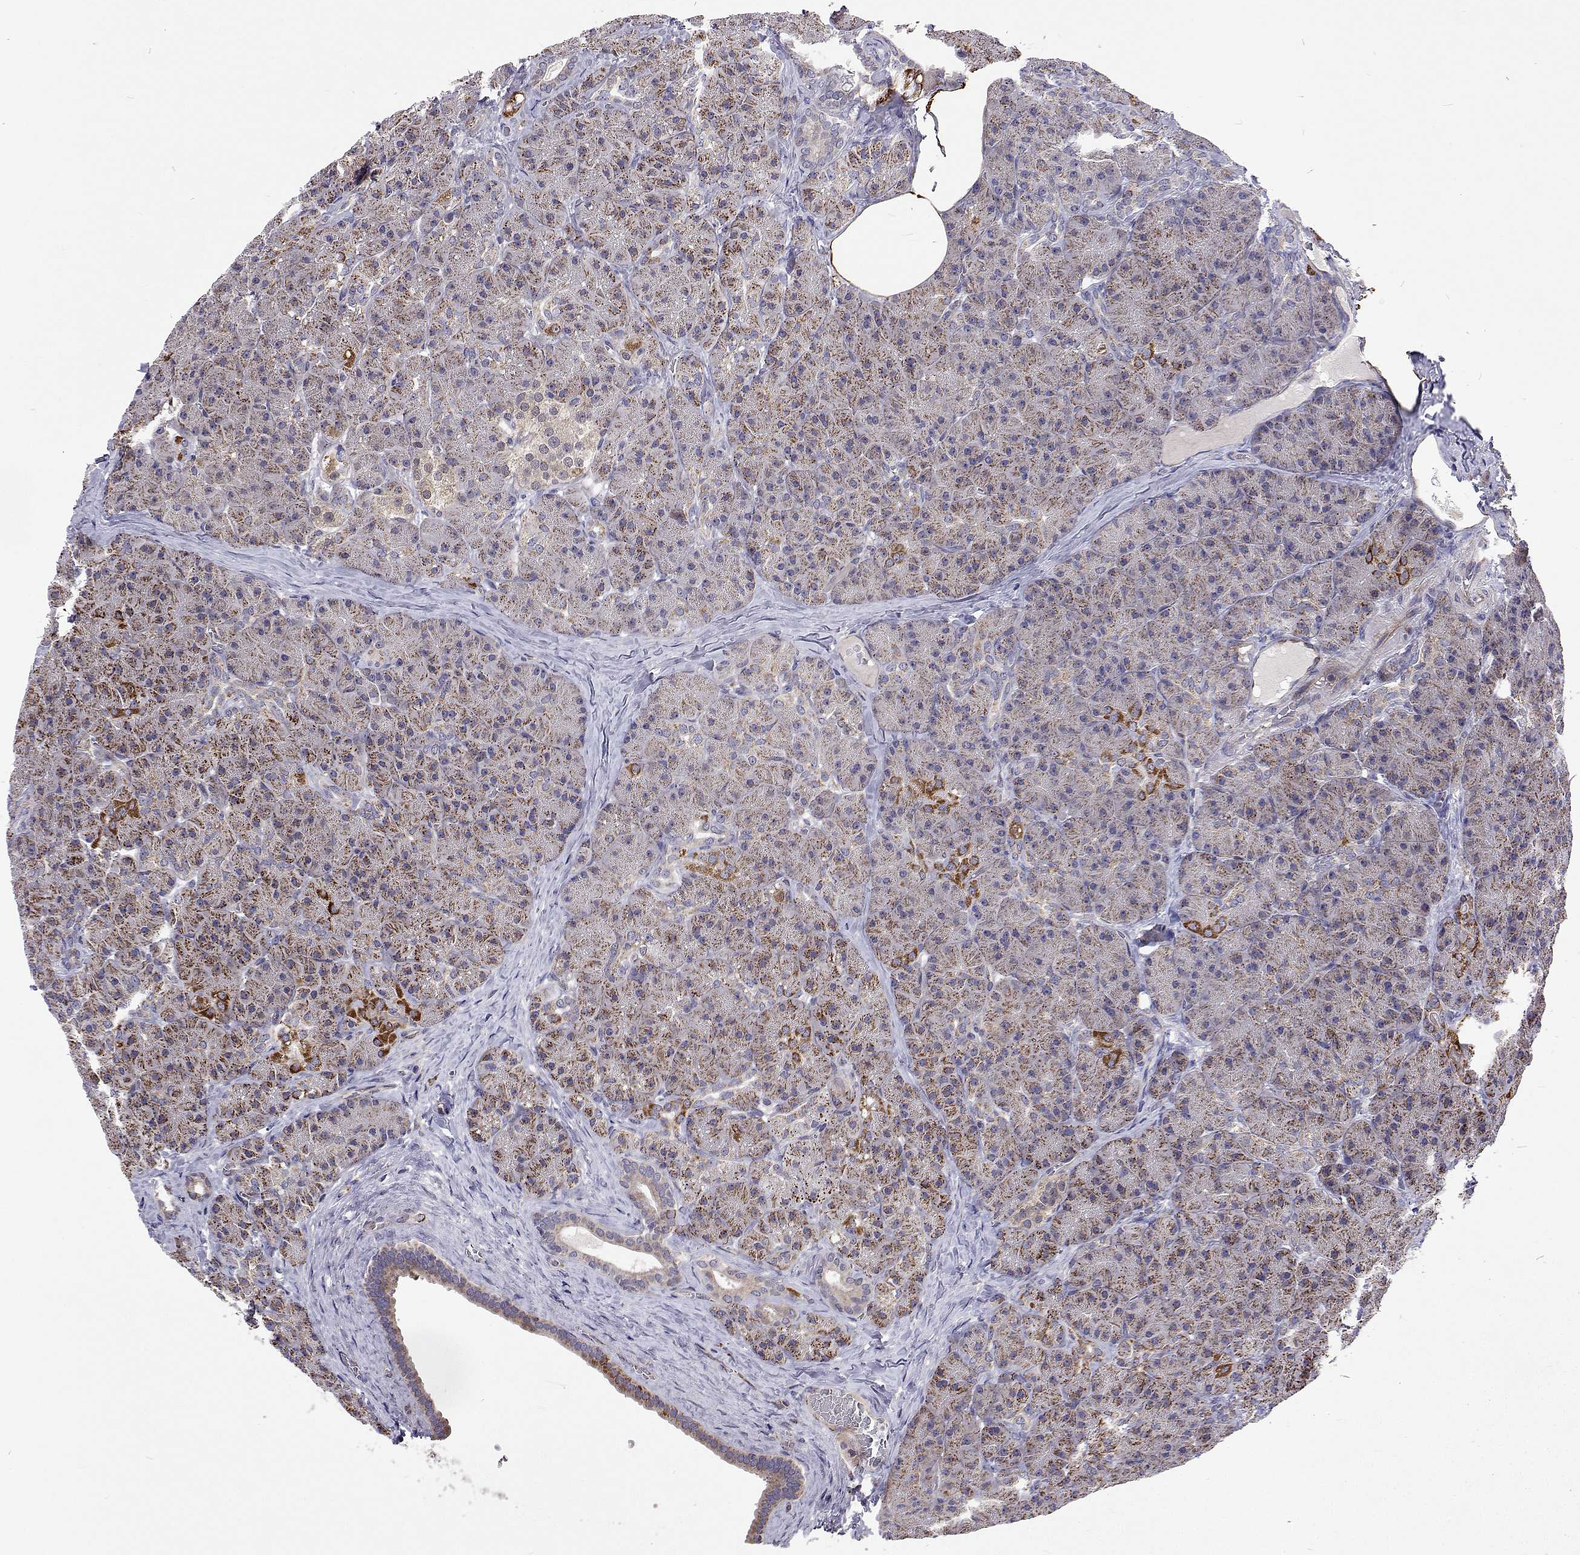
{"staining": {"intensity": "moderate", "quantity": ">75%", "location": "cytoplasmic/membranous"}, "tissue": "pancreas", "cell_type": "Exocrine glandular cells", "image_type": "normal", "snomed": [{"axis": "morphology", "description": "Normal tissue, NOS"}, {"axis": "topography", "description": "Pancreas"}], "caption": "Brown immunohistochemical staining in unremarkable human pancreas shows moderate cytoplasmic/membranous expression in about >75% of exocrine glandular cells. (DAB (3,3'-diaminobenzidine) IHC, brown staining for protein, blue staining for nuclei).", "gene": "DHTKD1", "patient": {"sex": "male", "age": 57}}